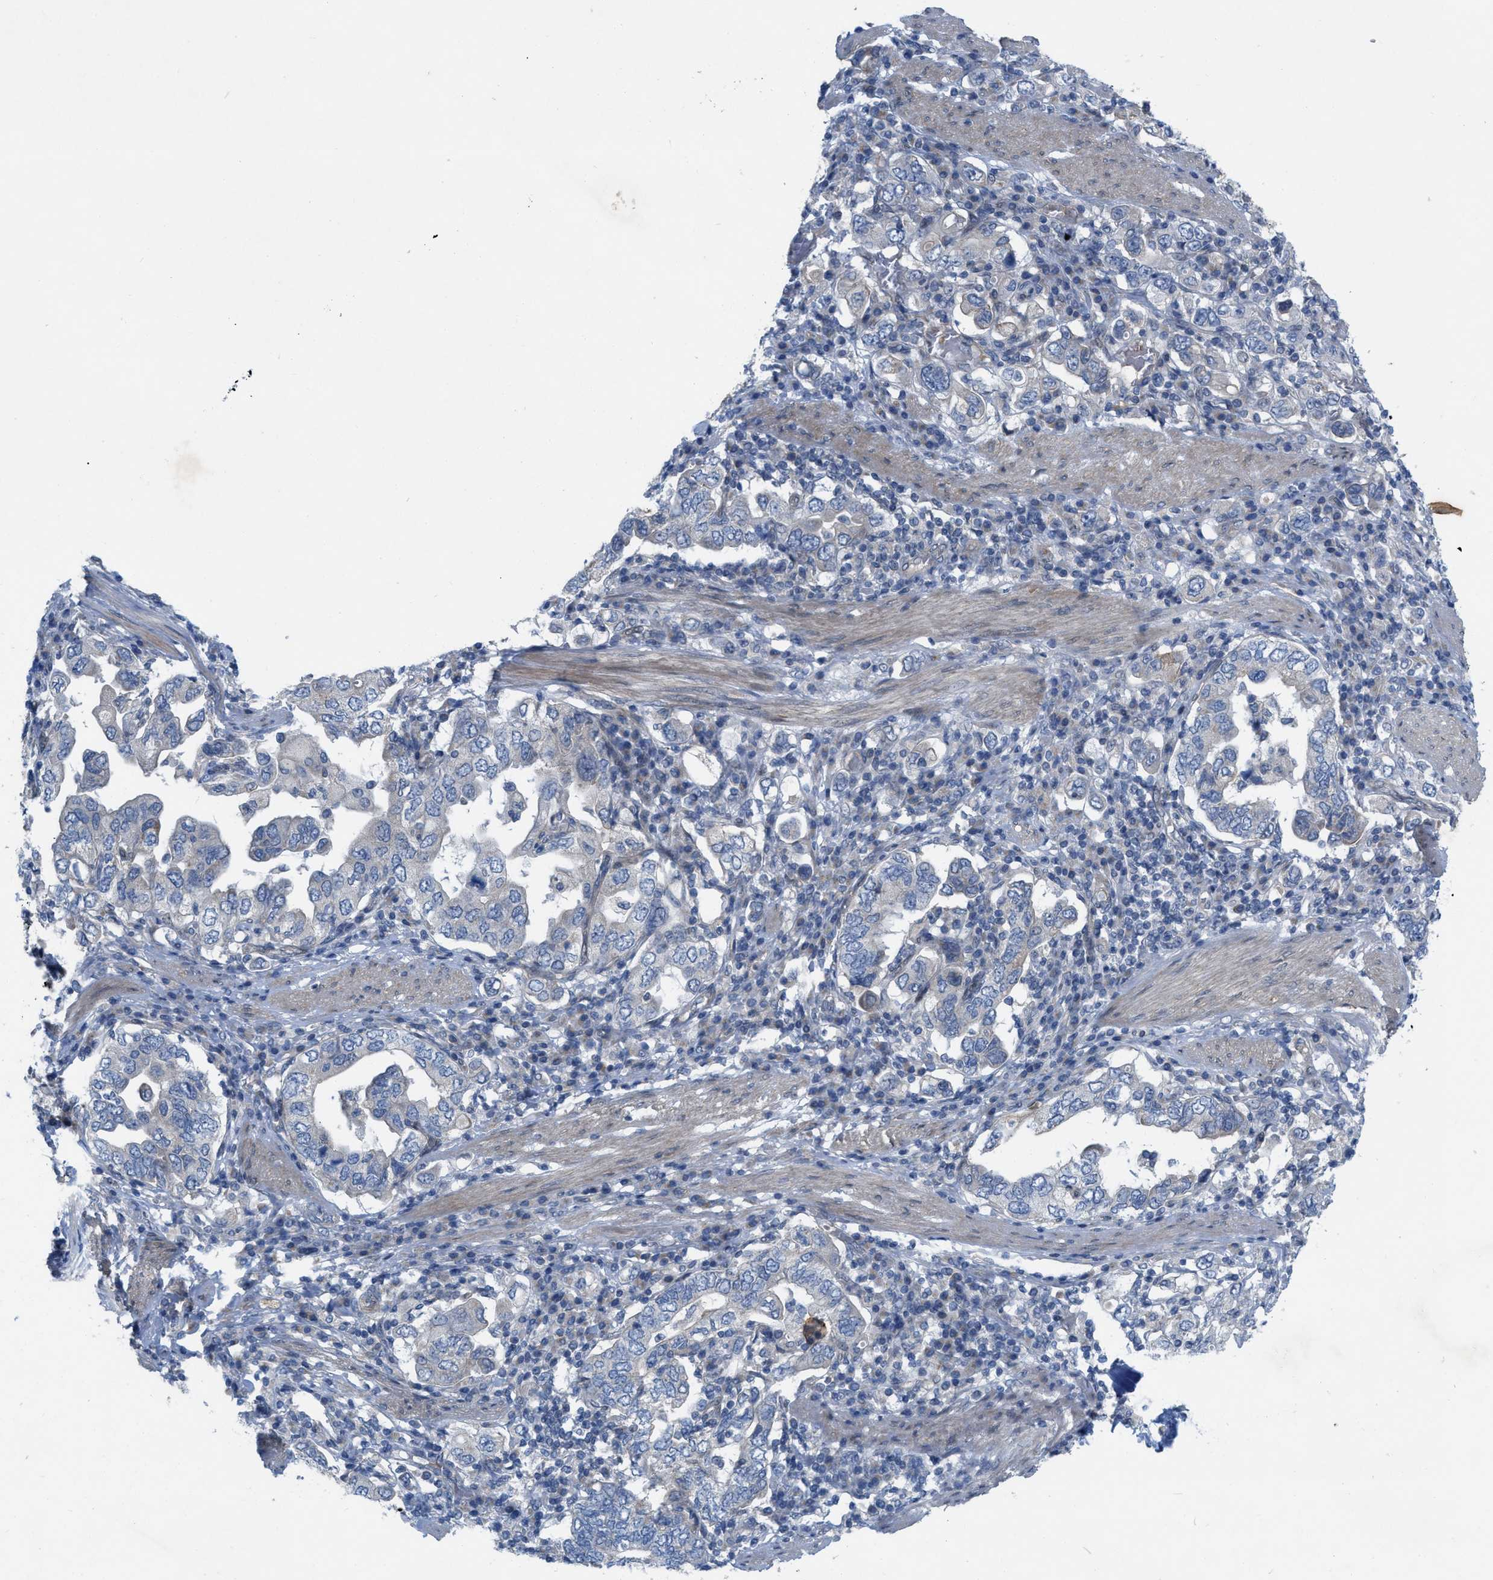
{"staining": {"intensity": "negative", "quantity": "none", "location": "none"}, "tissue": "stomach cancer", "cell_type": "Tumor cells", "image_type": "cancer", "snomed": [{"axis": "morphology", "description": "Adenocarcinoma, NOS"}, {"axis": "topography", "description": "Stomach, upper"}], "caption": "DAB (3,3'-diaminobenzidine) immunohistochemical staining of human stomach cancer reveals no significant expression in tumor cells.", "gene": "NDEL1", "patient": {"sex": "male", "age": 62}}